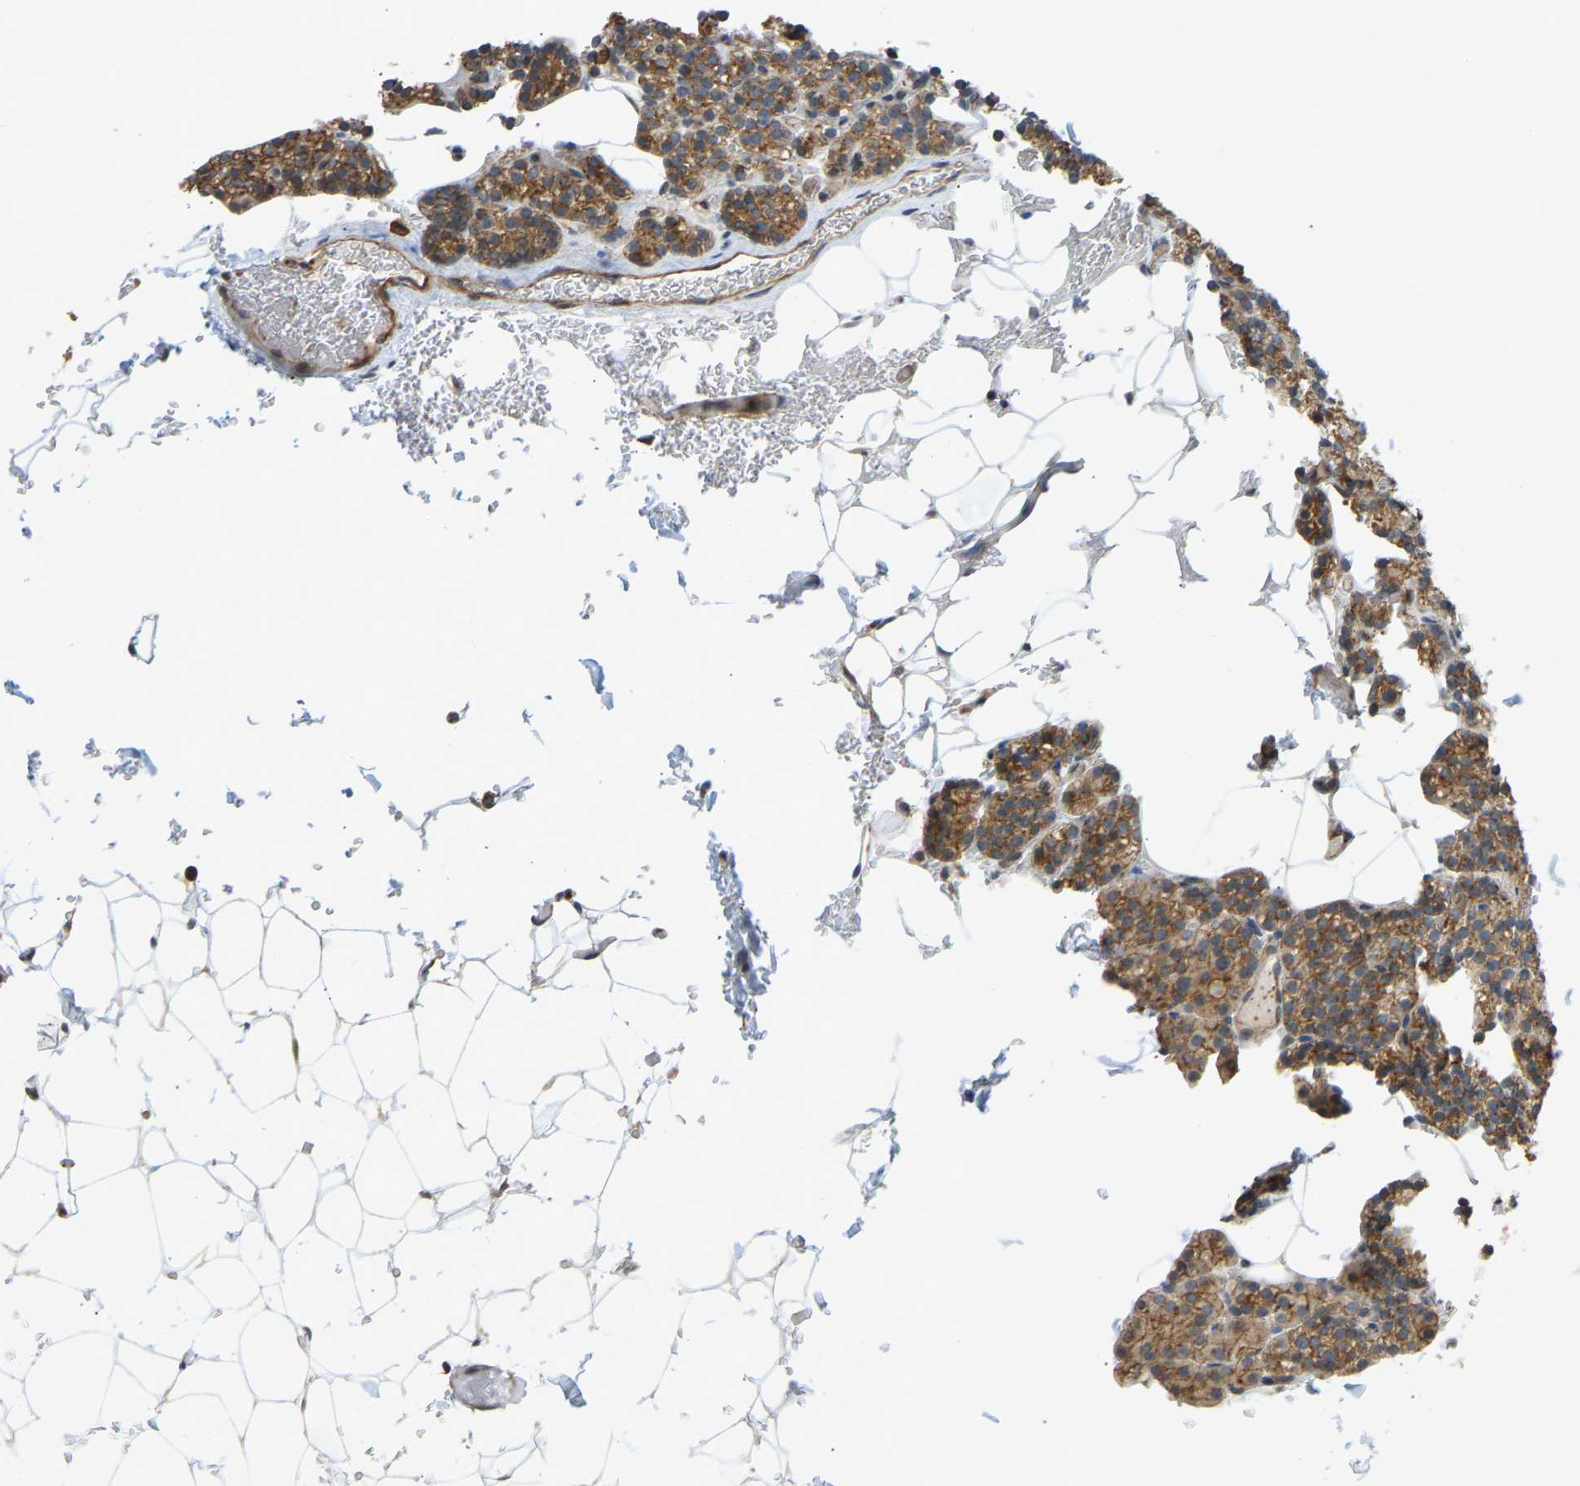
{"staining": {"intensity": "moderate", "quantity": ">75%", "location": "cytoplasmic/membranous"}, "tissue": "parathyroid gland", "cell_type": "Glandular cells", "image_type": "normal", "snomed": [{"axis": "morphology", "description": "Normal tissue, NOS"}, {"axis": "morphology", "description": "Inflammation chronic"}, {"axis": "morphology", "description": "Goiter, colloid"}, {"axis": "topography", "description": "Thyroid gland"}, {"axis": "topography", "description": "Parathyroid gland"}], "caption": "Immunohistochemical staining of benign parathyroid gland exhibits medium levels of moderate cytoplasmic/membranous staining in about >75% of glandular cells.", "gene": "KIAA1671", "patient": {"sex": "male", "age": 65}}